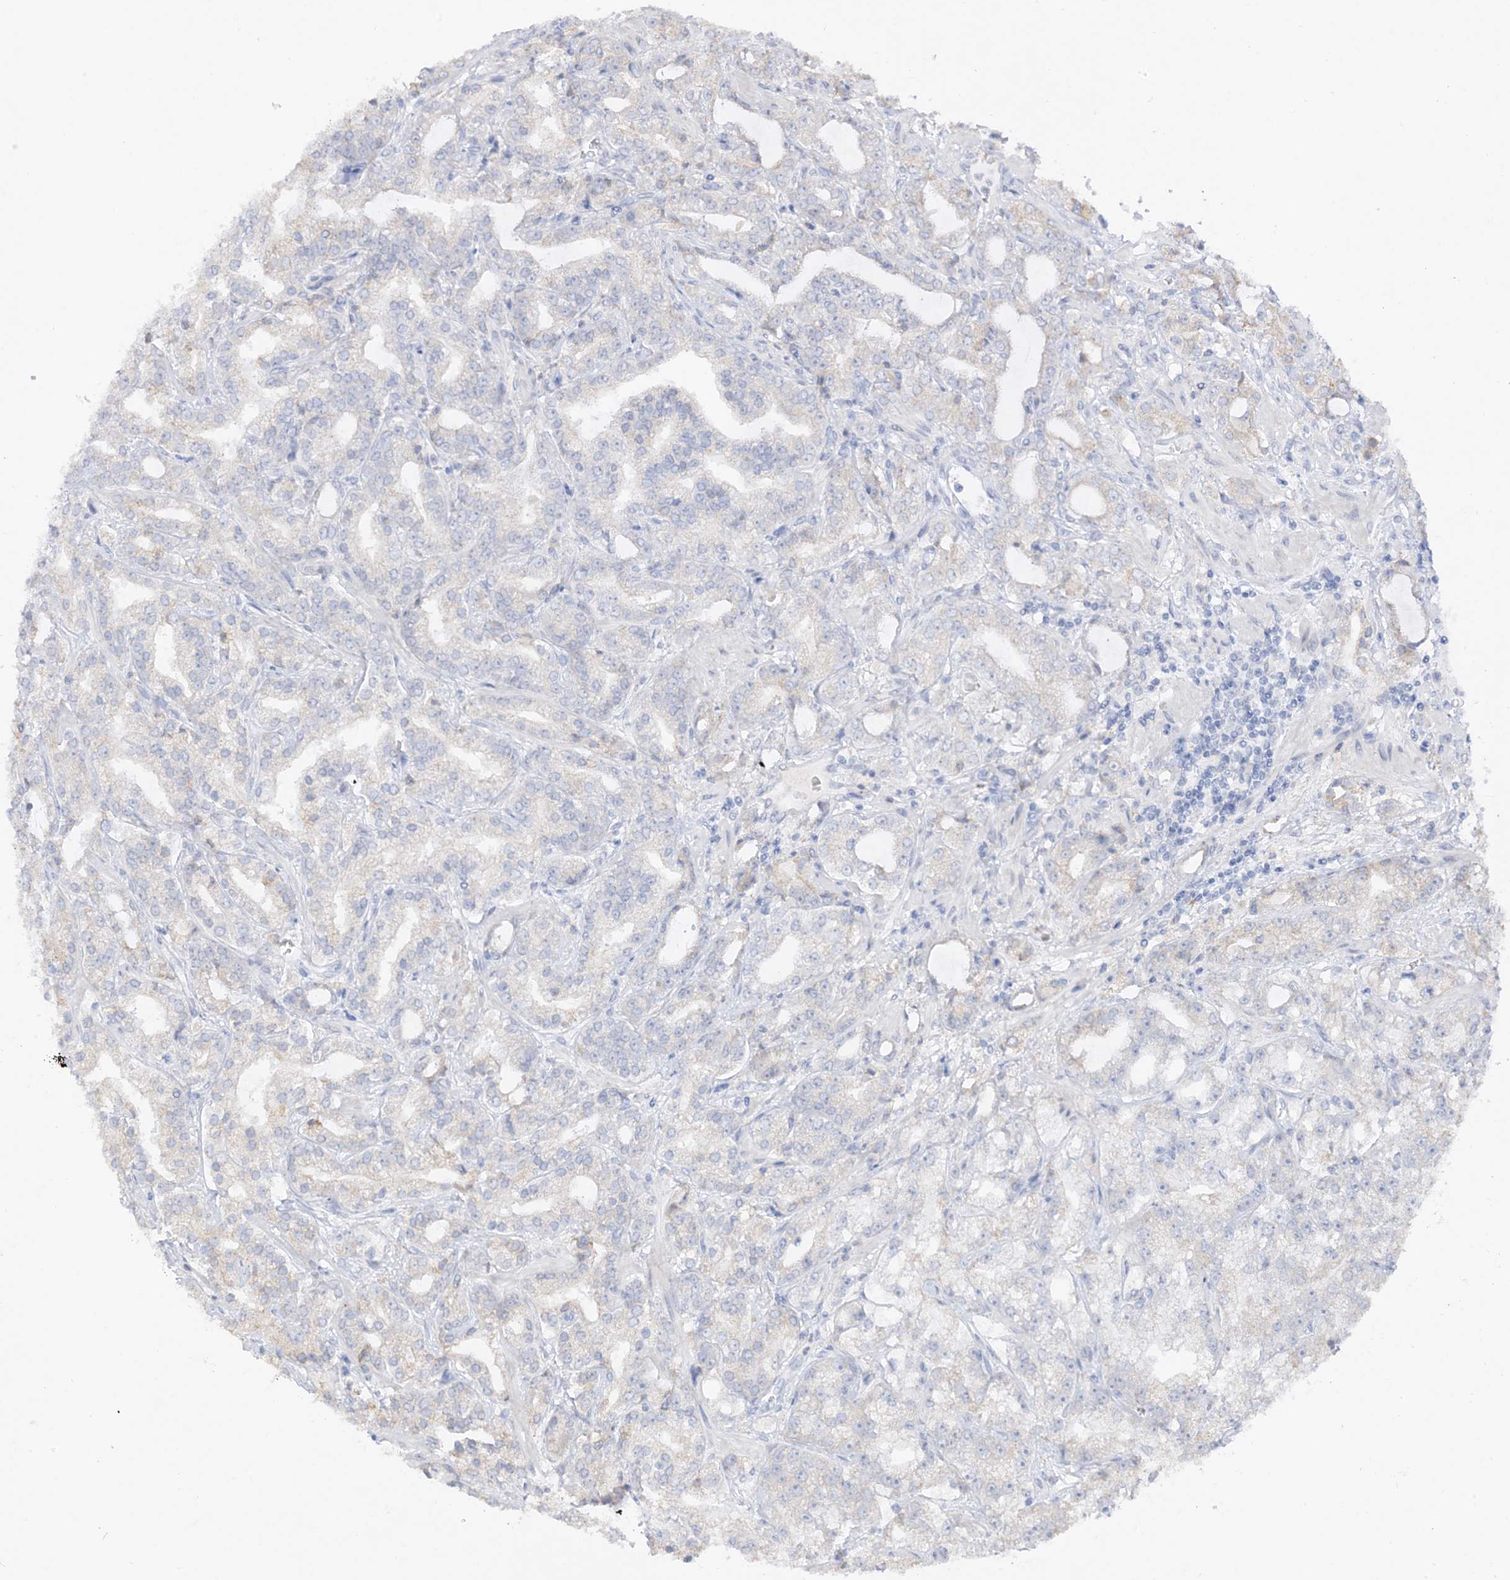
{"staining": {"intensity": "negative", "quantity": "none", "location": "none"}, "tissue": "prostate cancer", "cell_type": "Tumor cells", "image_type": "cancer", "snomed": [{"axis": "morphology", "description": "Adenocarcinoma, High grade"}, {"axis": "topography", "description": "Prostate"}], "caption": "The micrograph shows no staining of tumor cells in prostate cancer (adenocarcinoma (high-grade)).", "gene": "LOXL3", "patient": {"sex": "male", "age": 64}}